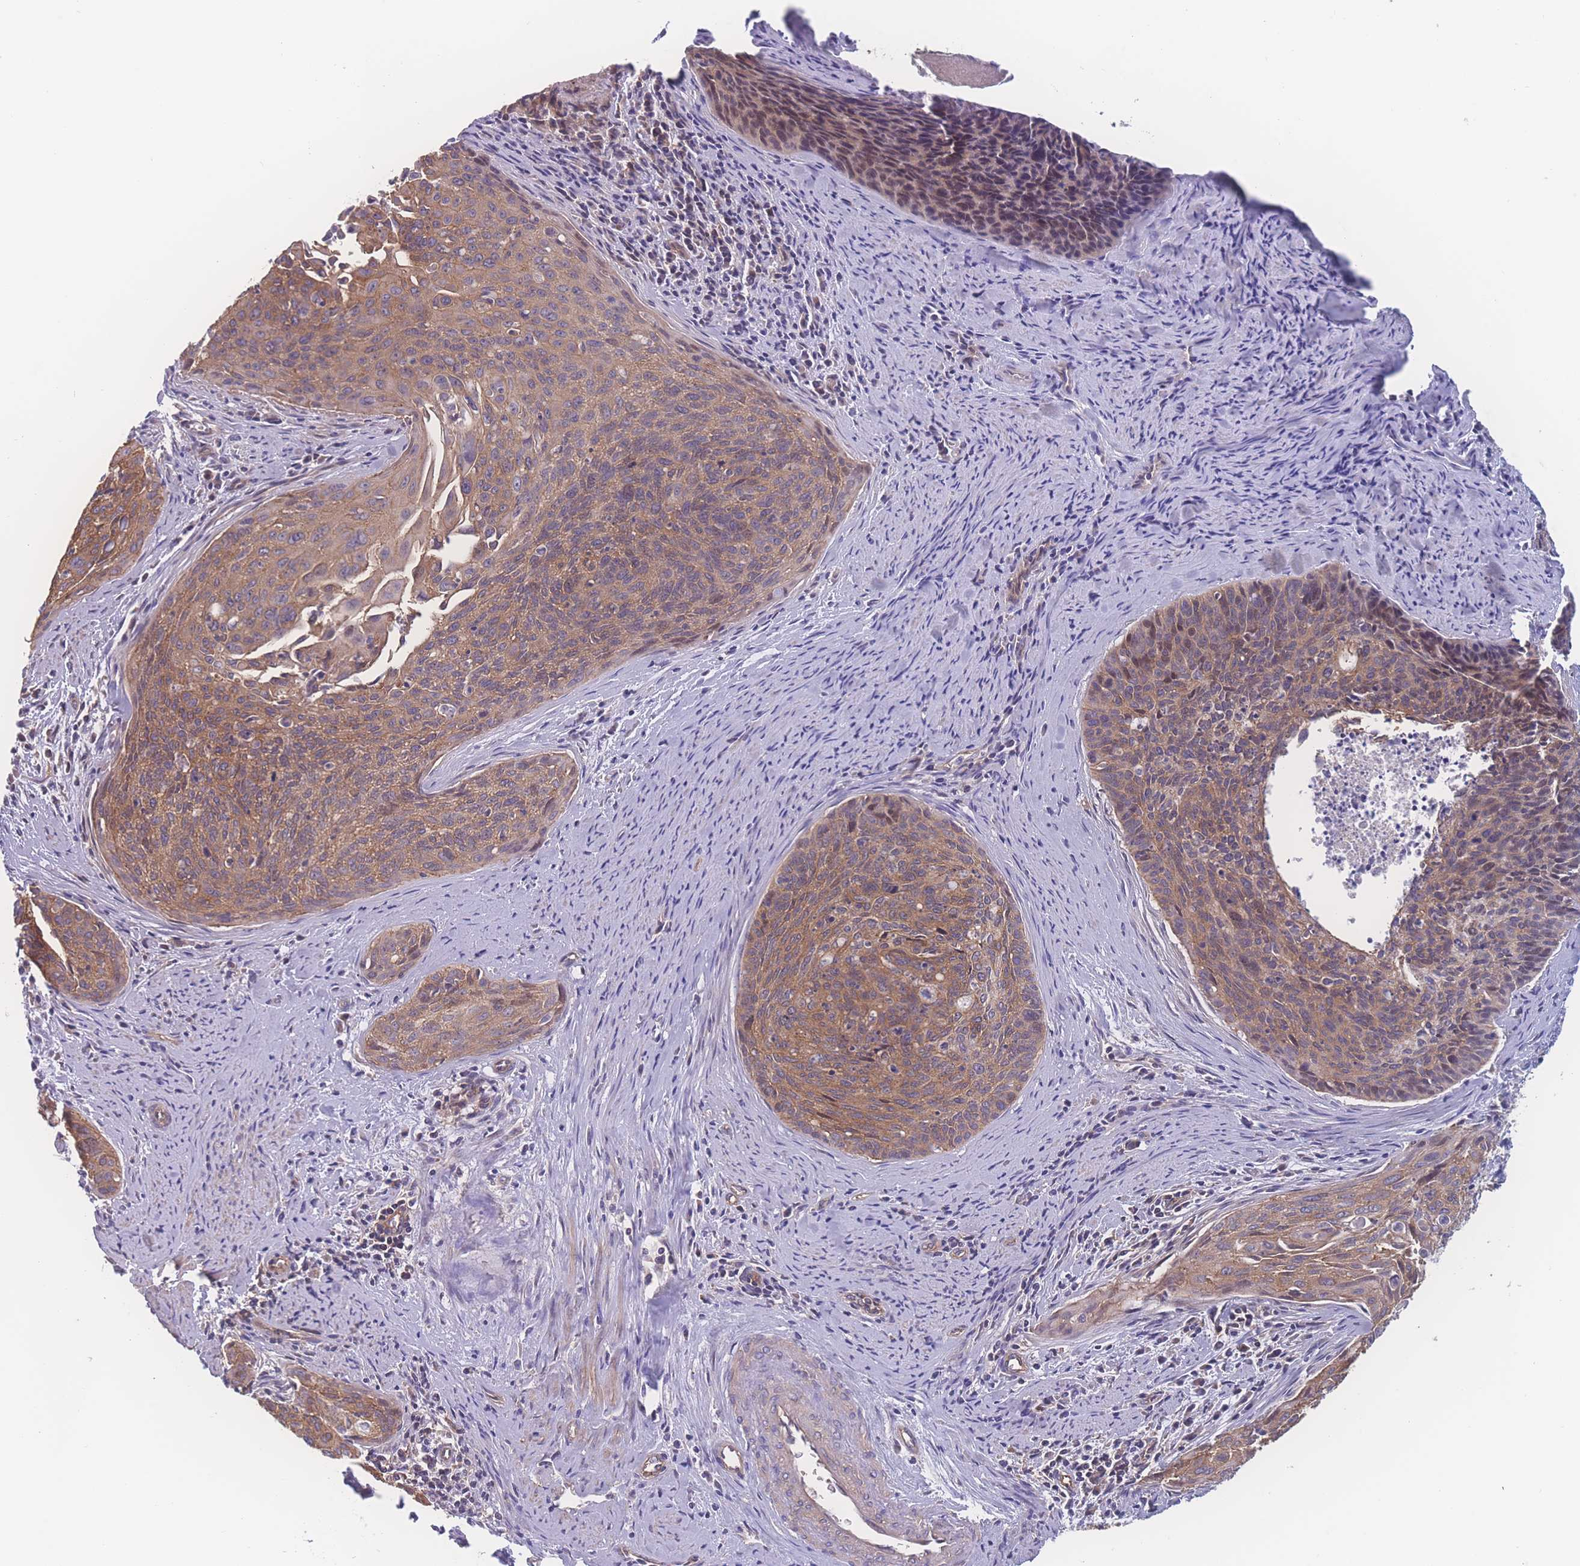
{"staining": {"intensity": "moderate", "quantity": ">75%", "location": "cytoplasmic/membranous"}, "tissue": "cervical cancer", "cell_type": "Tumor cells", "image_type": "cancer", "snomed": [{"axis": "morphology", "description": "Squamous cell carcinoma, NOS"}, {"axis": "topography", "description": "Cervix"}], "caption": "Immunohistochemical staining of cervical cancer (squamous cell carcinoma) shows medium levels of moderate cytoplasmic/membranous protein expression in about >75% of tumor cells. (brown staining indicates protein expression, while blue staining denotes nuclei).", "gene": "CFAP97", "patient": {"sex": "female", "age": 55}}